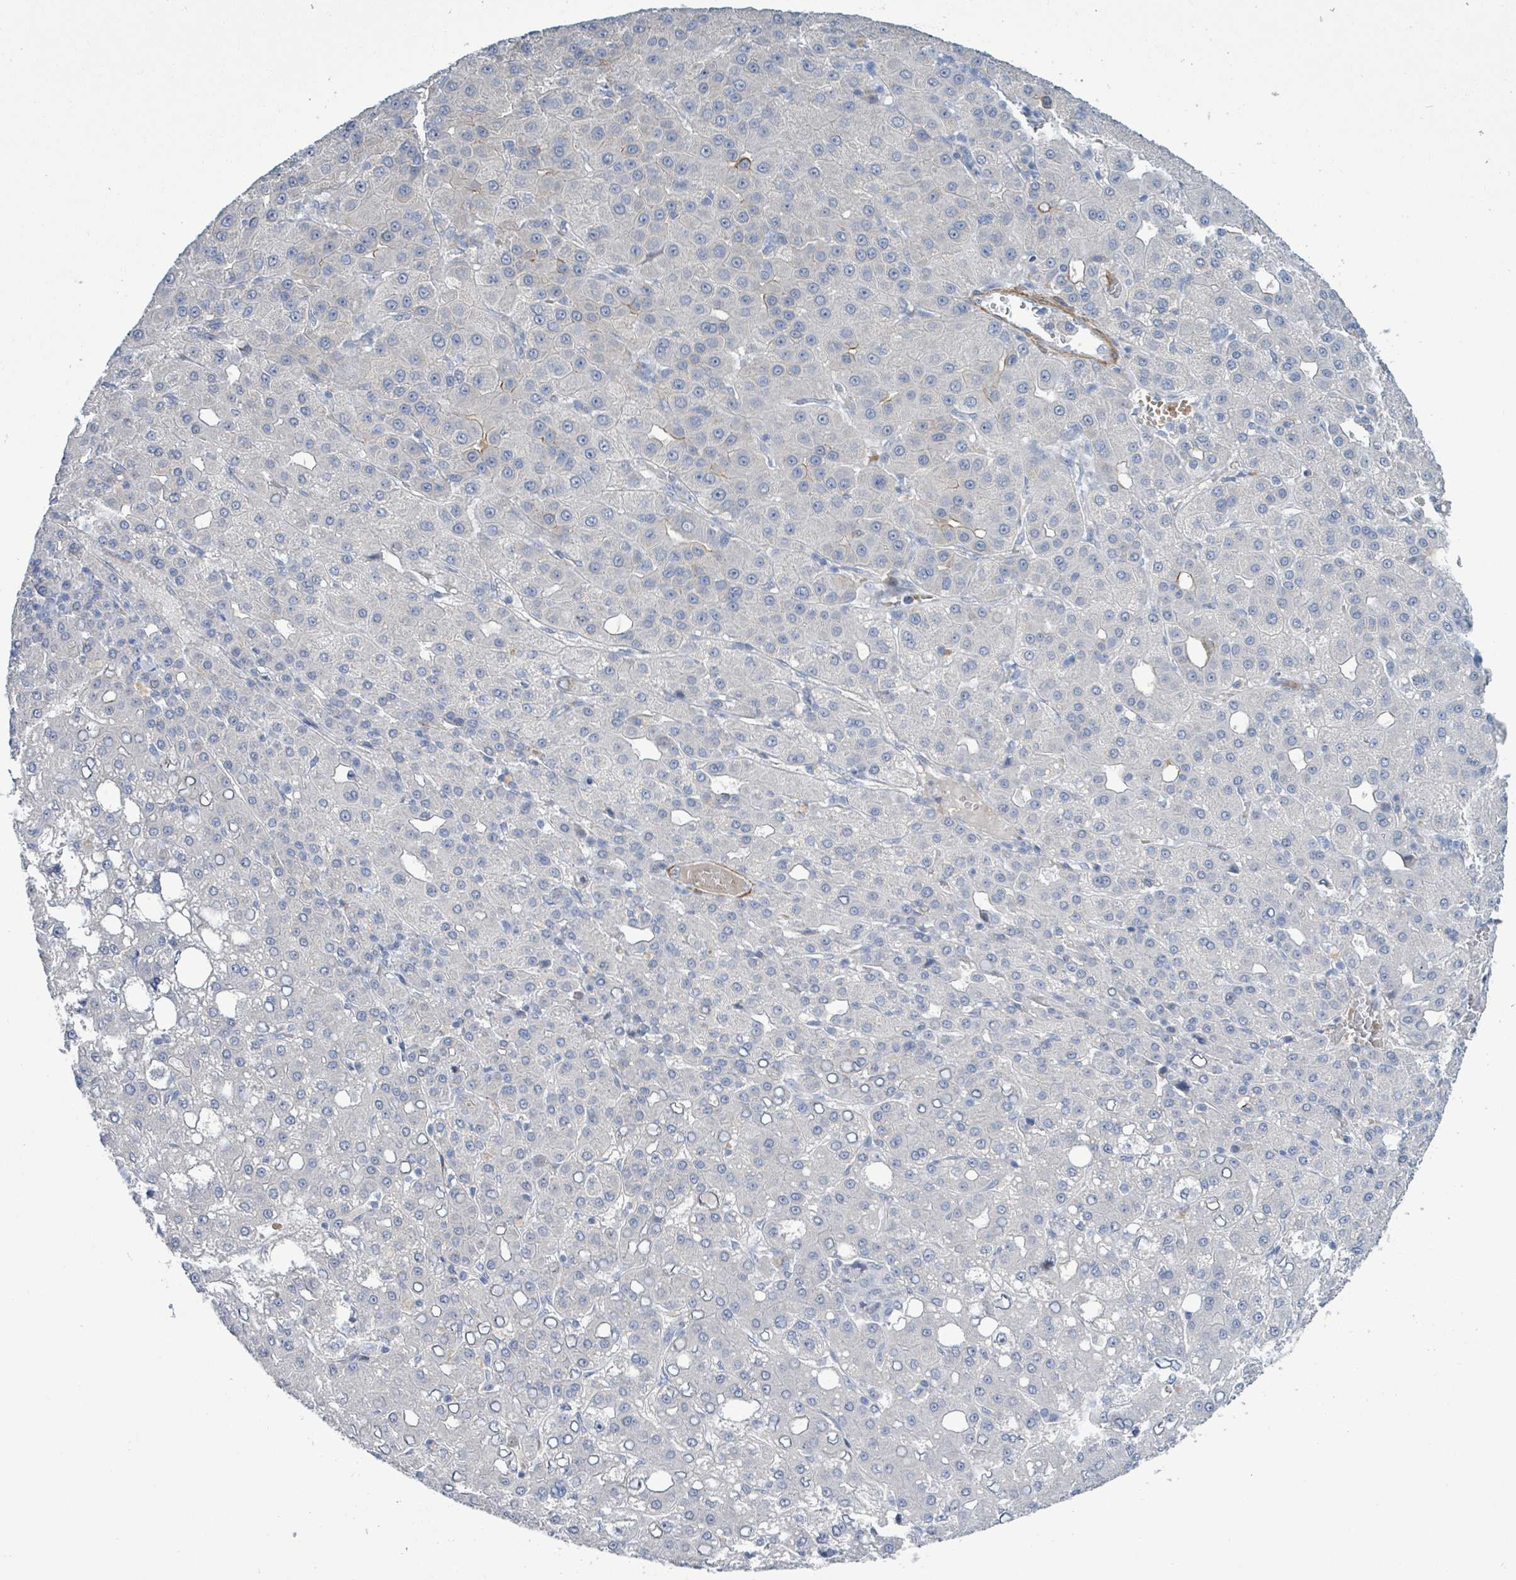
{"staining": {"intensity": "negative", "quantity": "none", "location": "none"}, "tissue": "liver cancer", "cell_type": "Tumor cells", "image_type": "cancer", "snomed": [{"axis": "morphology", "description": "Carcinoma, Hepatocellular, NOS"}, {"axis": "topography", "description": "Liver"}], "caption": "Liver cancer was stained to show a protein in brown. There is no significant positivity in tumor cells. The staining is performed using DAB (3,3'-diaminobenzidine) brown chromogen with nuclei counter-stained in using hematoxylin.", "gene": "DMRTC1B", "patient": {"sex": "male", "age": 65}}